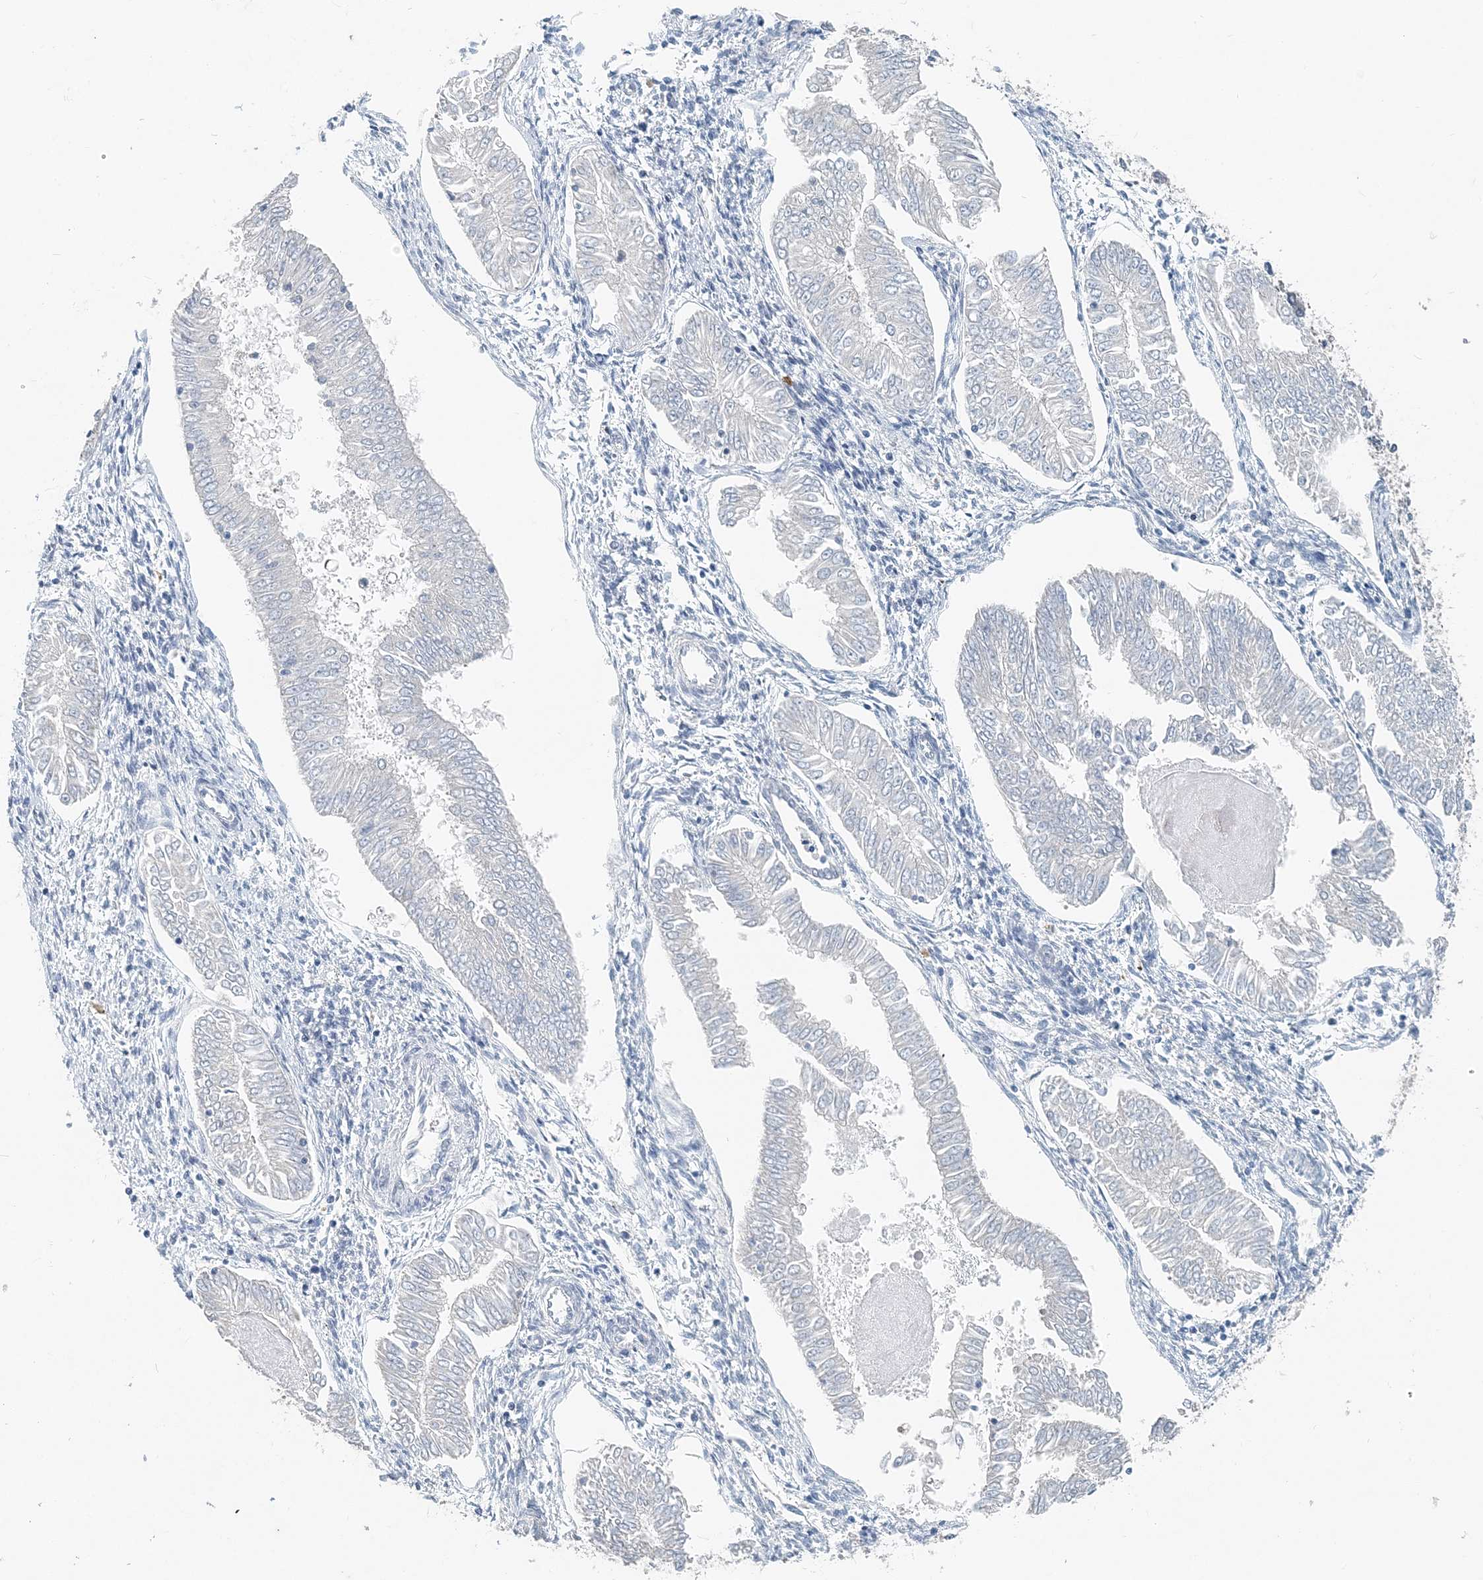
{"staining": {"intensity": "negative", "quantity": "none", "location": "none"}, "tissue": "endometrial cancer", "cell_type": "Tumor cells", "image_type": "cancer", "snomed": [{"axis": "morphology", "description": "Adenocarcinoma, NOS"}, {"axis": "topography", "description": "Endometrium"}], "caption": "Micrograph shows no protein positivity in tumor cells of endometrial adenocarcinoma tissue. Brightfield microscopy of immunohistochemistry stained with DAB (3,3'-diaminobenzidine) (brown) and hematoxylin (blue), captured at high magnification.", "gene": "EEF1A2", "patient": {"sex": "female", "age": 53}}